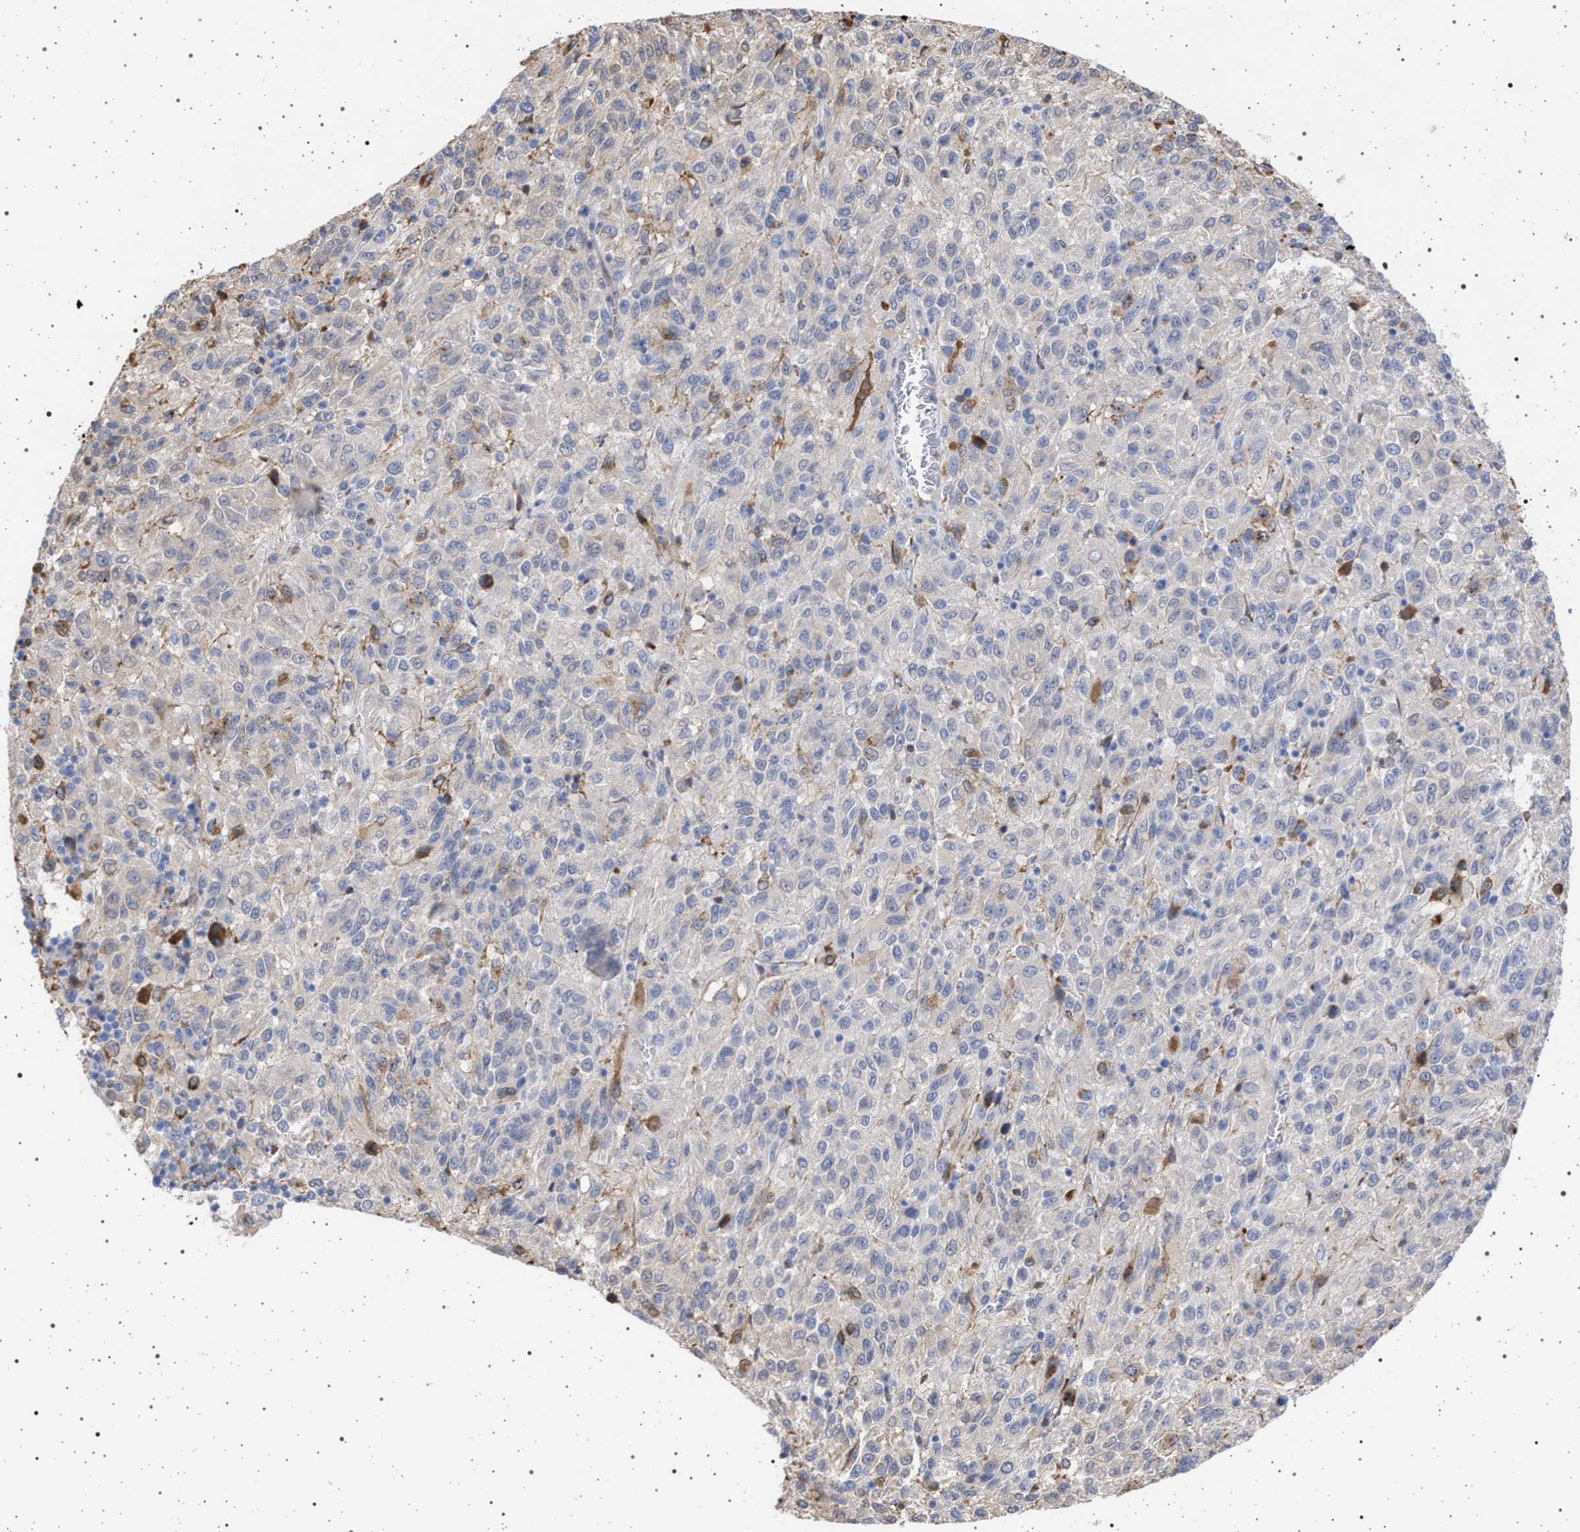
{"staining": {"intensity": "negative", "quantity": "none", "location": "none"}, "tissue": "melanoma", "cell_type": "Tumor cells", "image_type": "cancer", "snomed": [{"axis": "morphology", "description": "Malignant melanoma, Metastatic site"}, {"axis": "topography", "description": "Lung"}], "caption": "Protein analysis of malignant melanoma (metastatic site) displays no significant staining in tumor cells.", "gene": "PLG", "patient": {"sex": "male", "age": 64}}